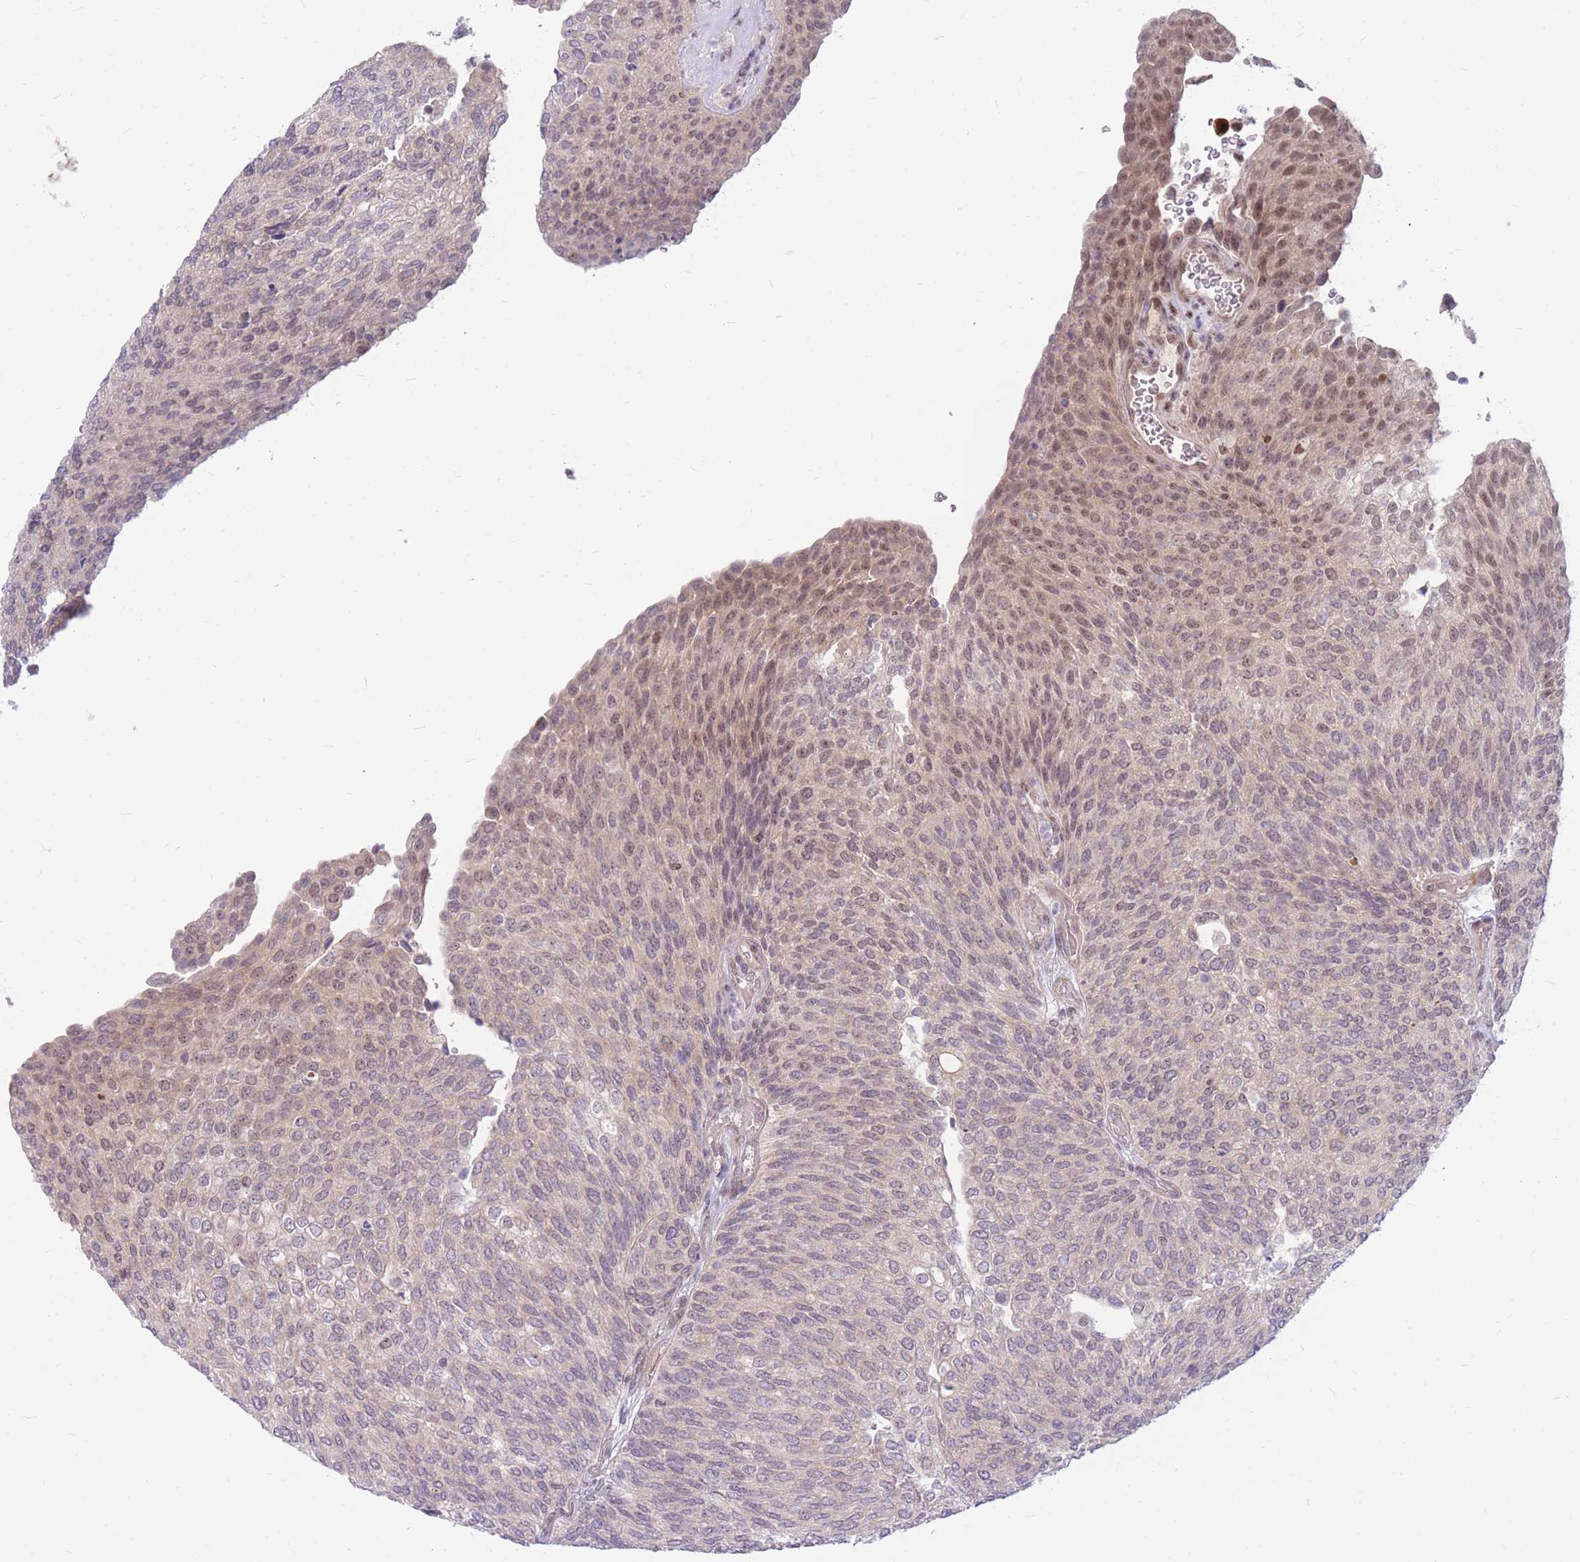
{"staining": {"intensity": "weak", "quantity": "<25%", "location": "cytoplasmic/membranous,nuclear"}, "tissue": "urothelial cancer", "cell_type": "Tumor cells", "image_type": "cancer", "snomed": [{"axis": "morphology", "description": "Urothelial carcinoma, Low grade"}, {"axis": "topography", "description": "Urinary bladder"}], "caption": "Protein analysis of urothelial cancer reveals no significant positivity in tumor cells. (DAB immunohistochemistry (IHC), high magnification).", "gene": "ERCC2", "patient": {"sex": "female", "age": 79}}